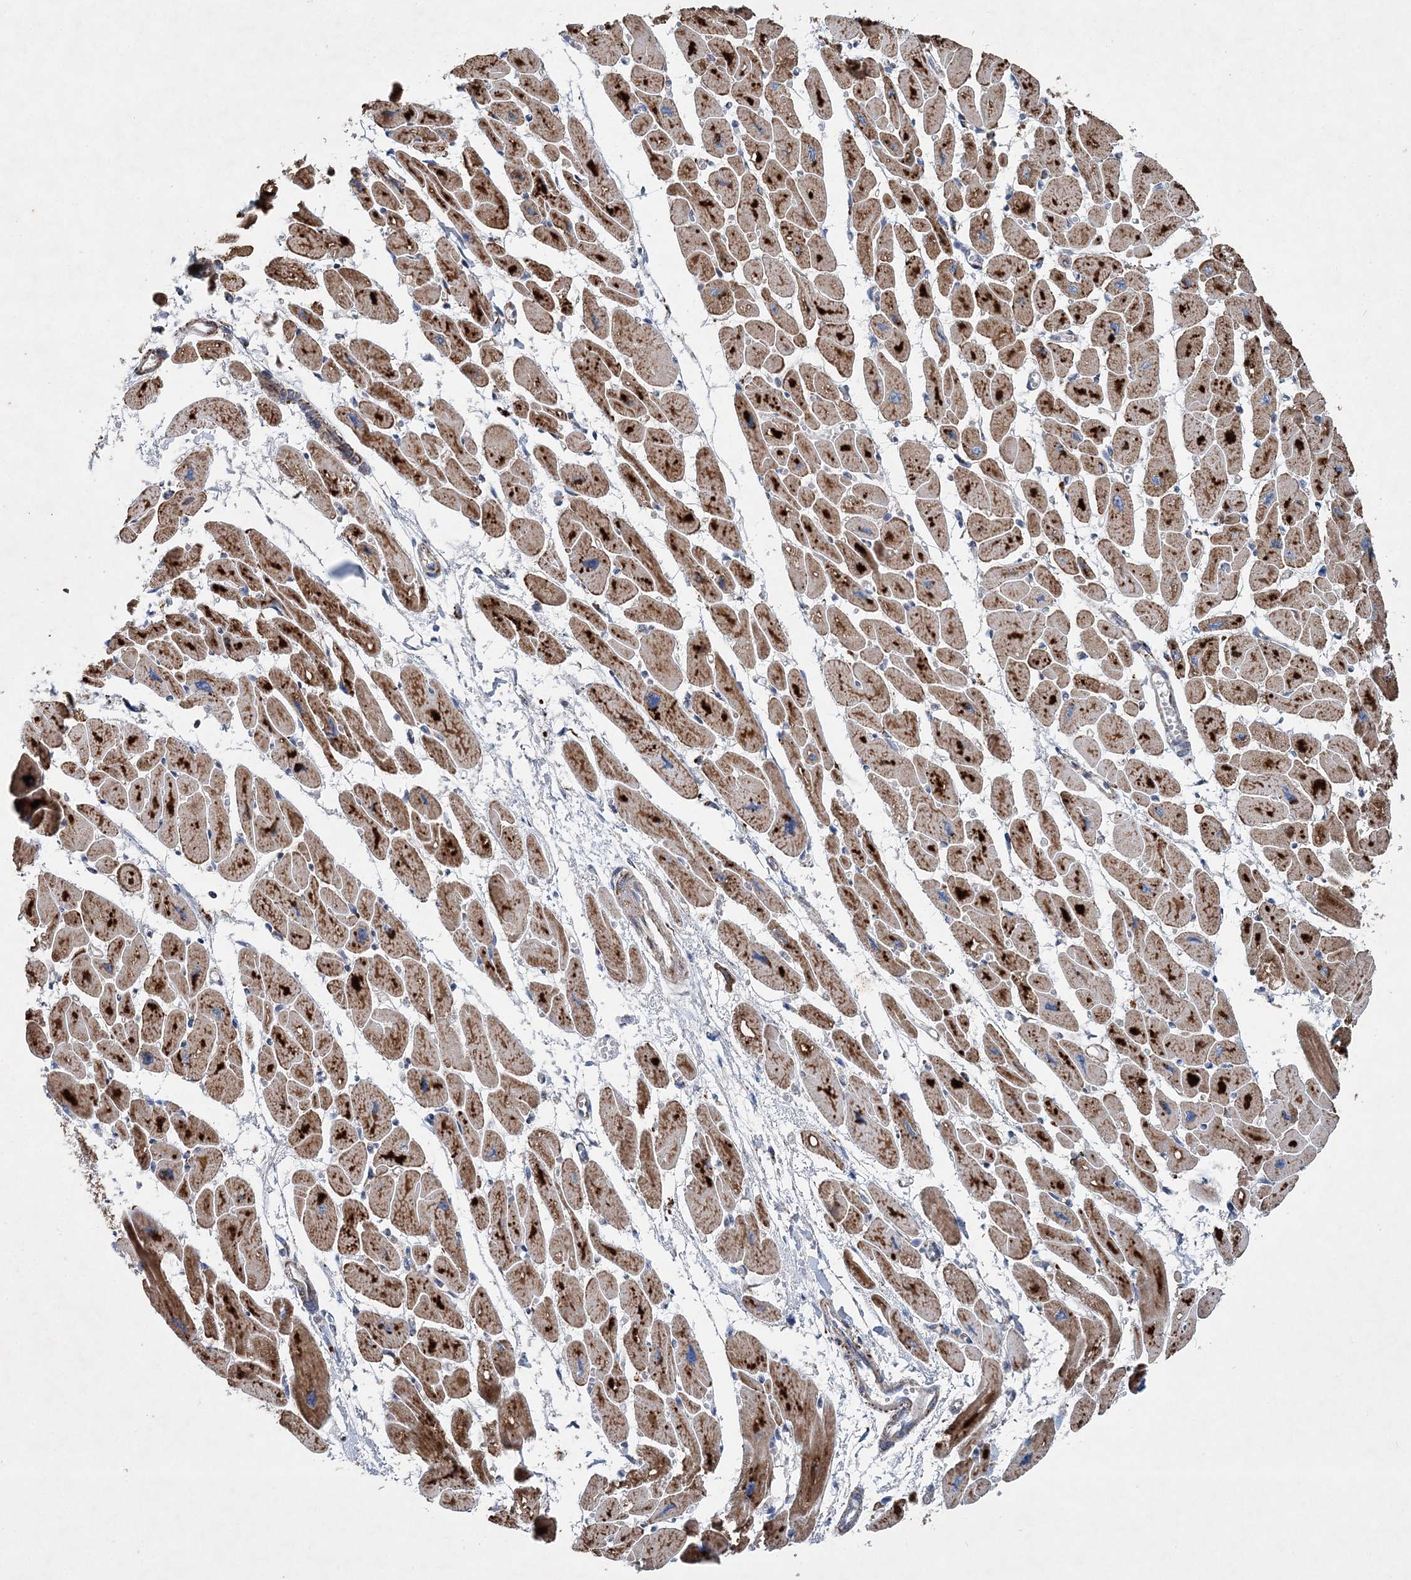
{"staining": {"intensity": "strong", "quantity": ">75%", "location": "cytoplasmic/membranous"}, "tissue": "heart muscle", "cell_type": "Cardiomyocytes", "image_type": "normal", "snomed": [{"axis": "morphology", "description": "Normal tissue, NOS"}, {"axis": "topography", "description": "Heart"}], "caption": "A histopathology image of heart muscle stained for a protein displays strong cytoplasmic/membranous brown staining in cardiomyocytes. The protein is shown in brown color, while the nuclei are stained blue.", "gene": "SPAG16", "patient": {"sex": "female", "age": 54}}